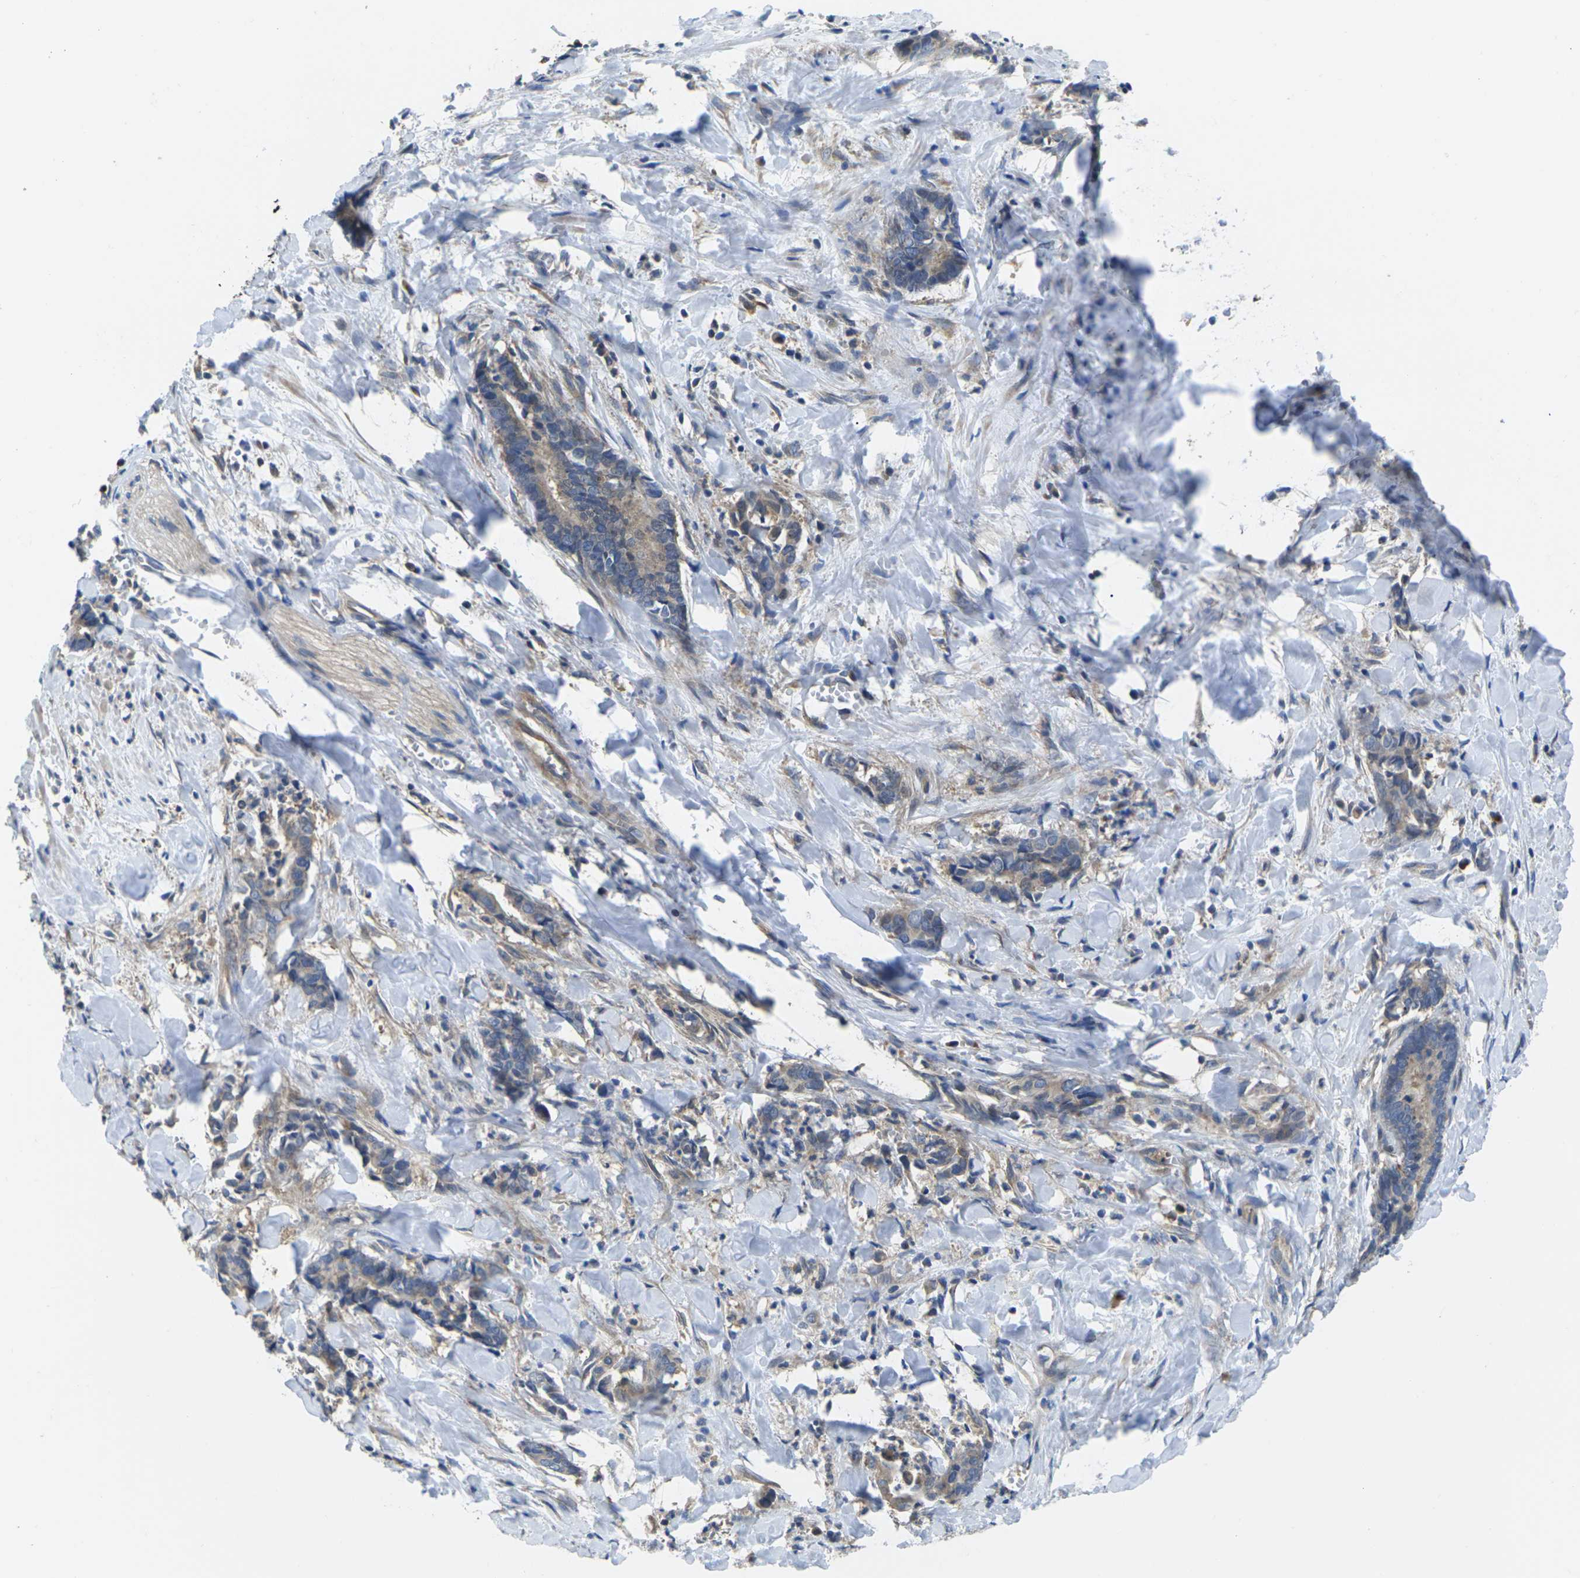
{"staining": {"intensity": "weak", "quantity": "<25%", "location": "cytoplasmic/membranous"}, "tissue": "cervical cancer", "cell_type": "Tumor cells", "image_type": "cancer", "snomed": [{"axis": "morphology", "description": "Adenocarcinoma, NOS"}, {"axis": "topography", "description": "Cervix"}], "caption": "The histopathology image demonstrates no significant expression in tumor cells of cervical cancer.", "gene": "TMCC2", "patient": {"sex": "female", "age": 44}}